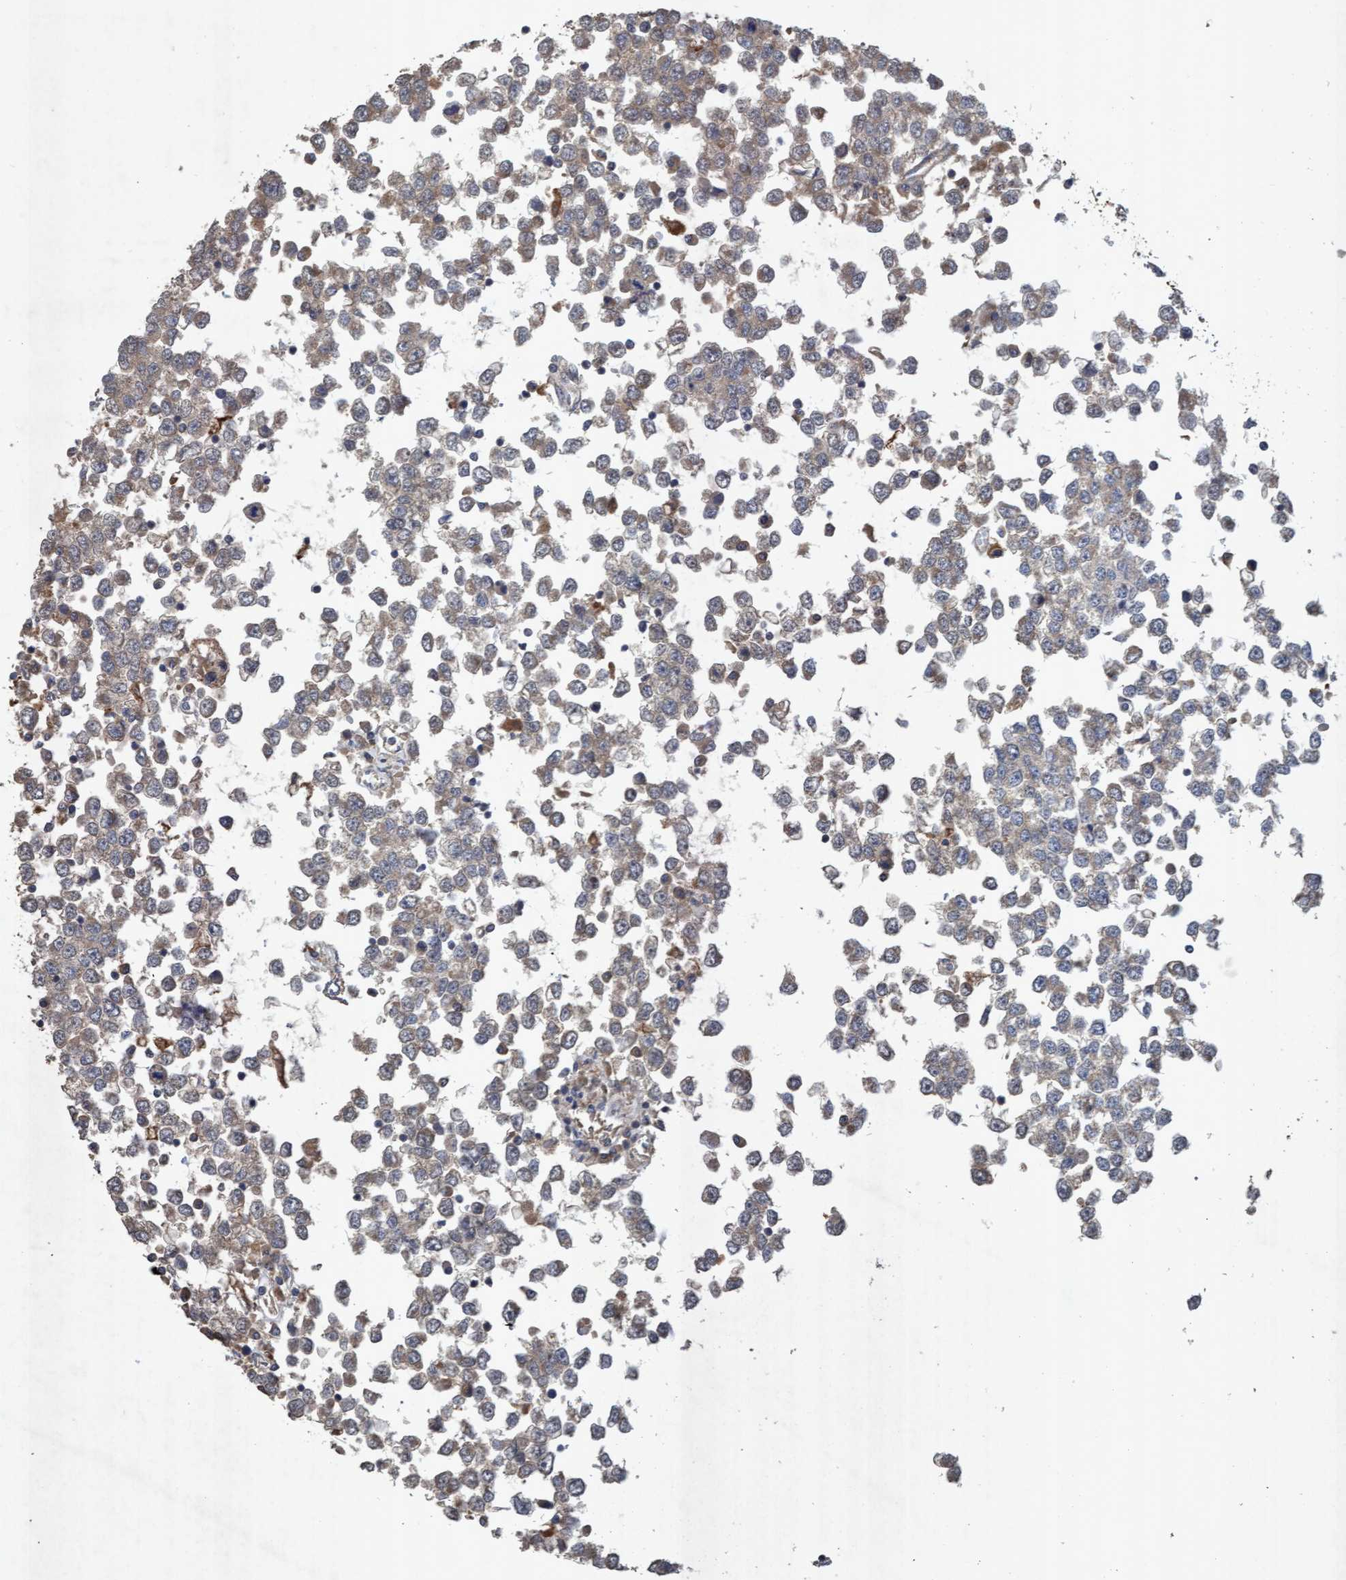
{"staining": {"intensity": "weak", "quantity": "25%-75%", "location": "cytoplasmic/membranous"}, "tissue": "testis cancer", "cell_type": "Tumor cells", "image_type": "cancer", "snomed": [{"axis": "morphology", "description": "Seminoma, NOS"}, {"axis": "topography", "description": "Testis"}], "caption": "High-magnification brightfield microscopy of testis cancer (seminoma) stained with DAB (brown) and counterstained with hematoxylin (blue). tumor cells exhibit weak cytoplasmic/membranous positivity is identified in about25%-75% of cells. (brown staining indicates protein expression, while blue staining denotes nuclei).", "gene": "ATPAF2", "patient": {"sex": "male", "age": 65}}